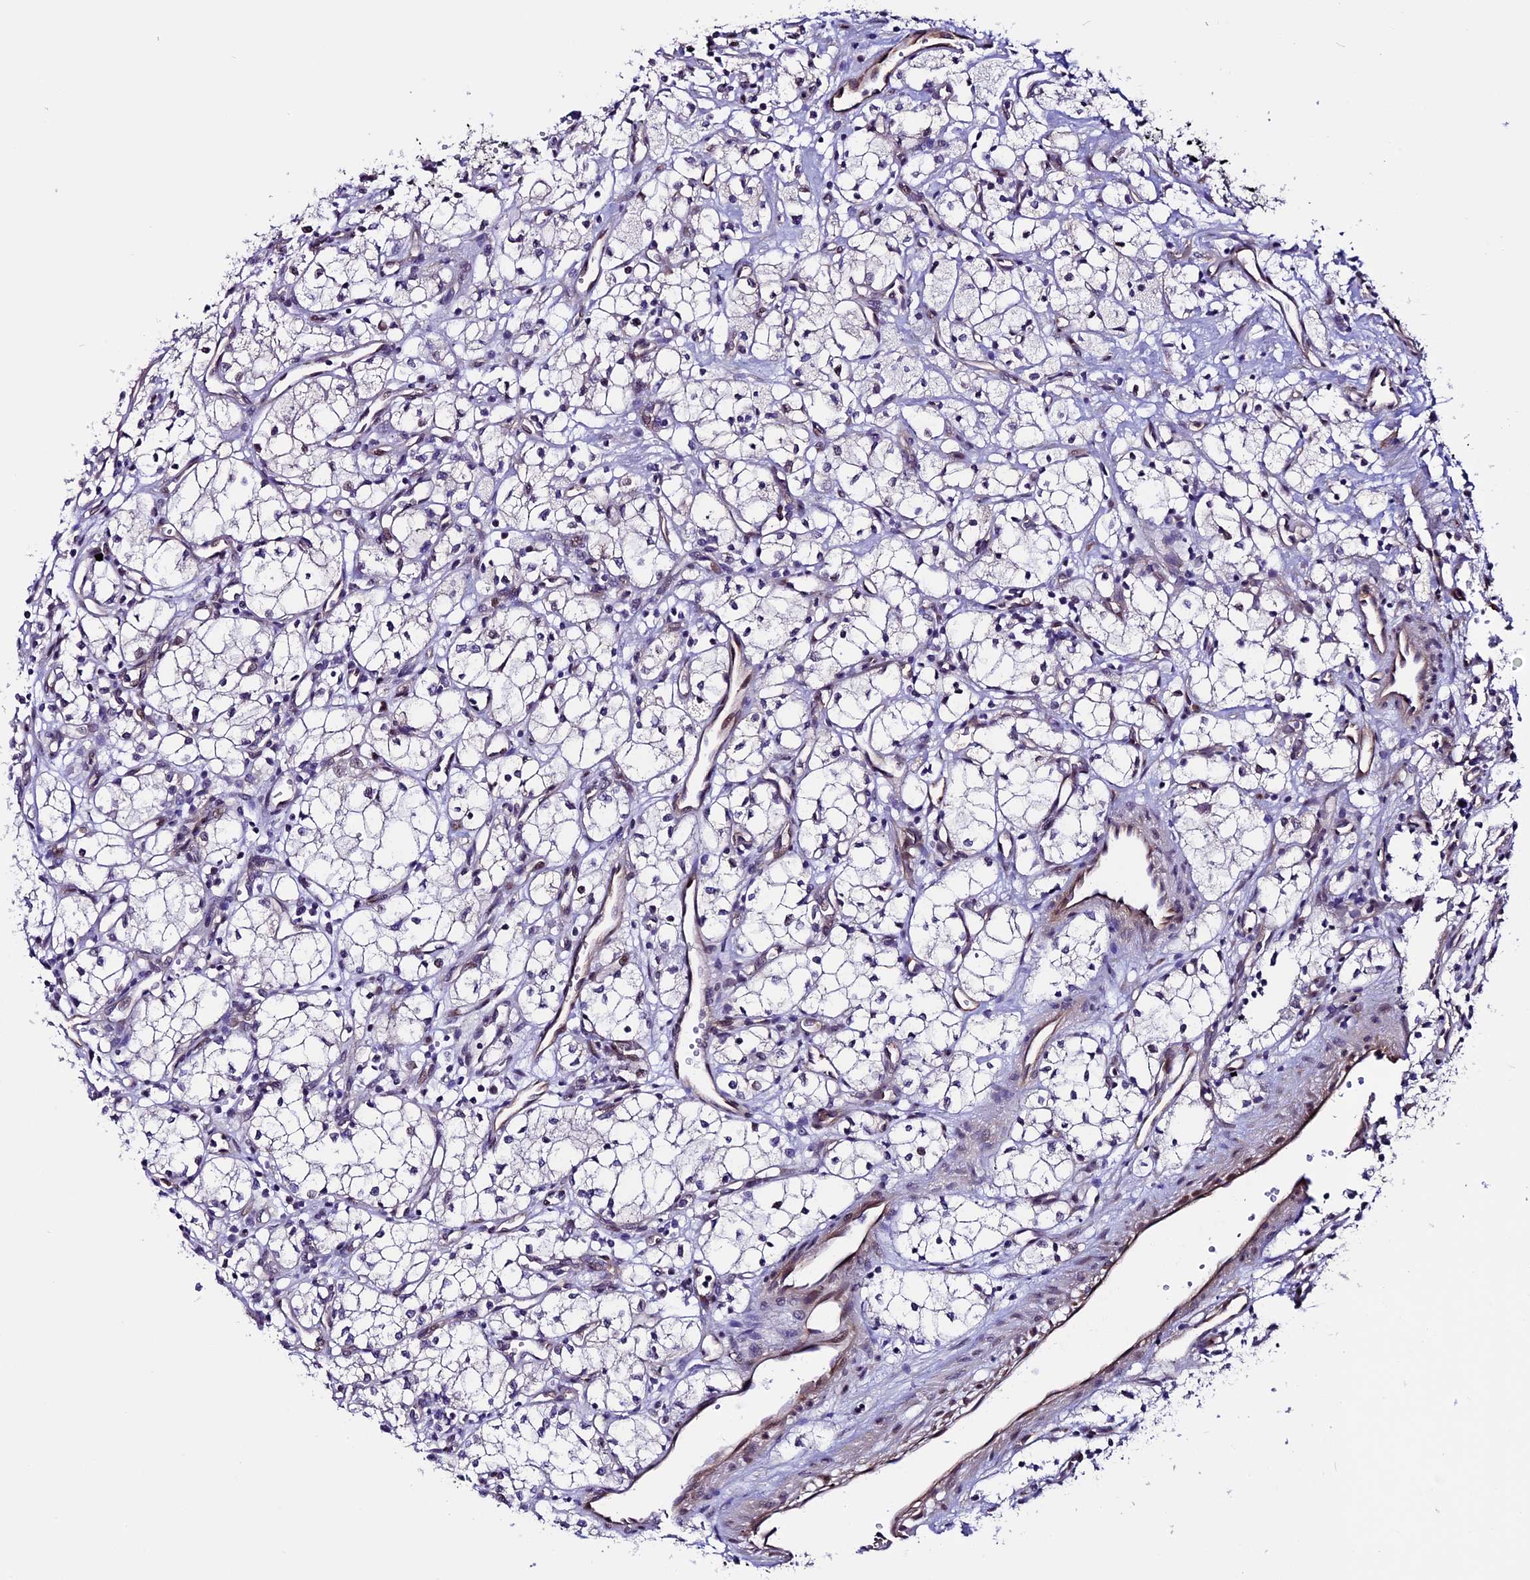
{"staining": {"intensity": "negative", "quantity": "none", "location": "none"}, "tissue": "renal cancer", "cell_type": "Tumor cells", "image_type": "cancer", "snomed": [{"axis": "morphology", "description": "Adenocarcinoma, NOS"}, {"axis": "topography", "description": "Kidney"}], "caption": "IHC photomicrograph of neoplastic tissue: adenocarcinoma (renal) stained with DAB demonstrates no significant protein expression in tumor cells.", "gene": "TMEM171", "patient": {"sex": "male", "age": 59}}